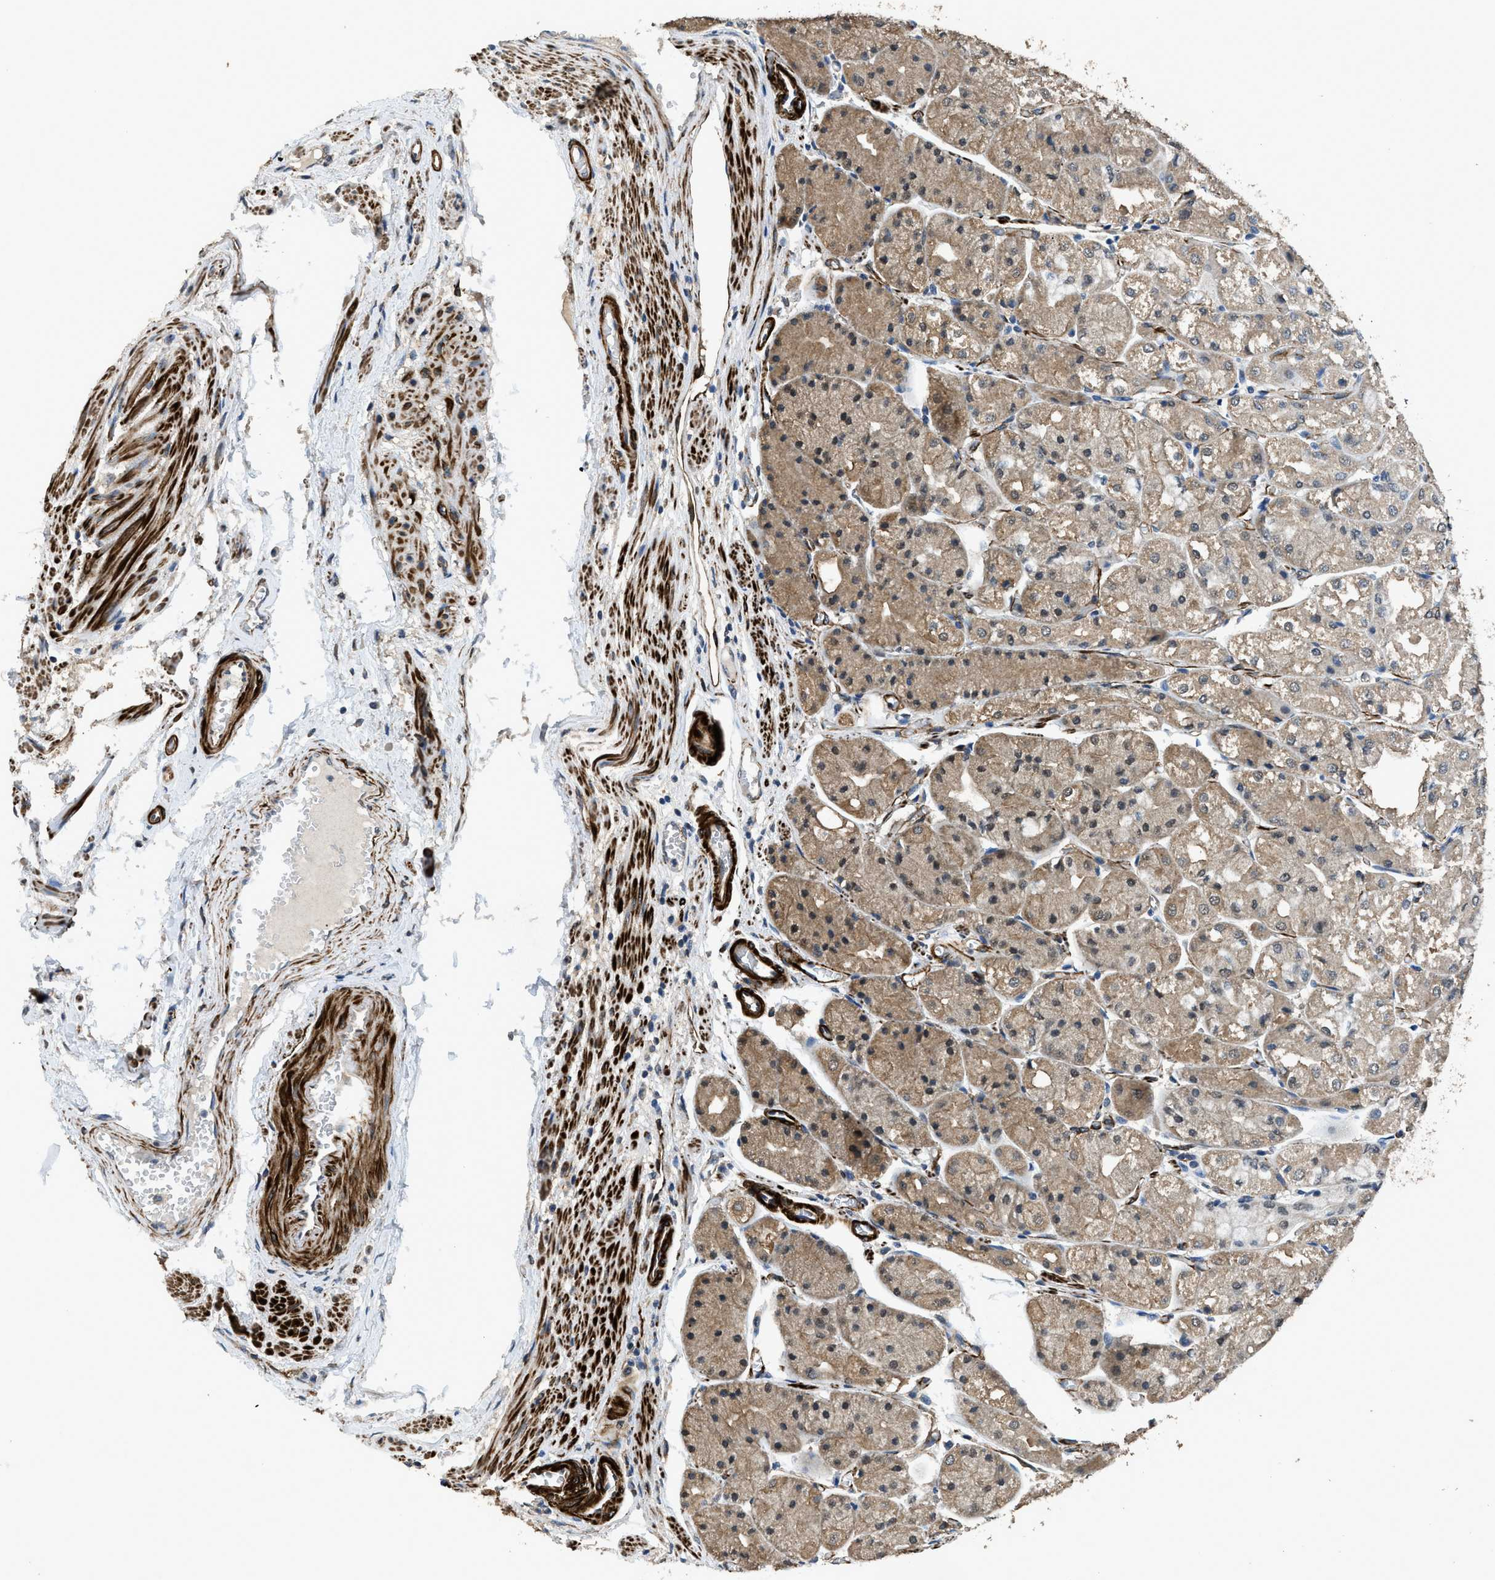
{"staining": {"intensity": "moderate", "quantity": "25%-75%", "location": "cytoplasmic/membranous"}, "tissue": "stomach", "cell_type": "Glandular cells", "image_type": "normal", "snomed": [{"axis": "morphology", "description": "Normal tissue, NOS"}, {"axis": "topography", "description": "Stomach, upper"}], "caption": "Human stomach stained for a protein (brown) demonstrates moderate cytoplasmic/membranous positive expression in about 25%-75% of glandular cells.", "gene": "SYNM", "patient": {"sex": "male", "age": 72}}